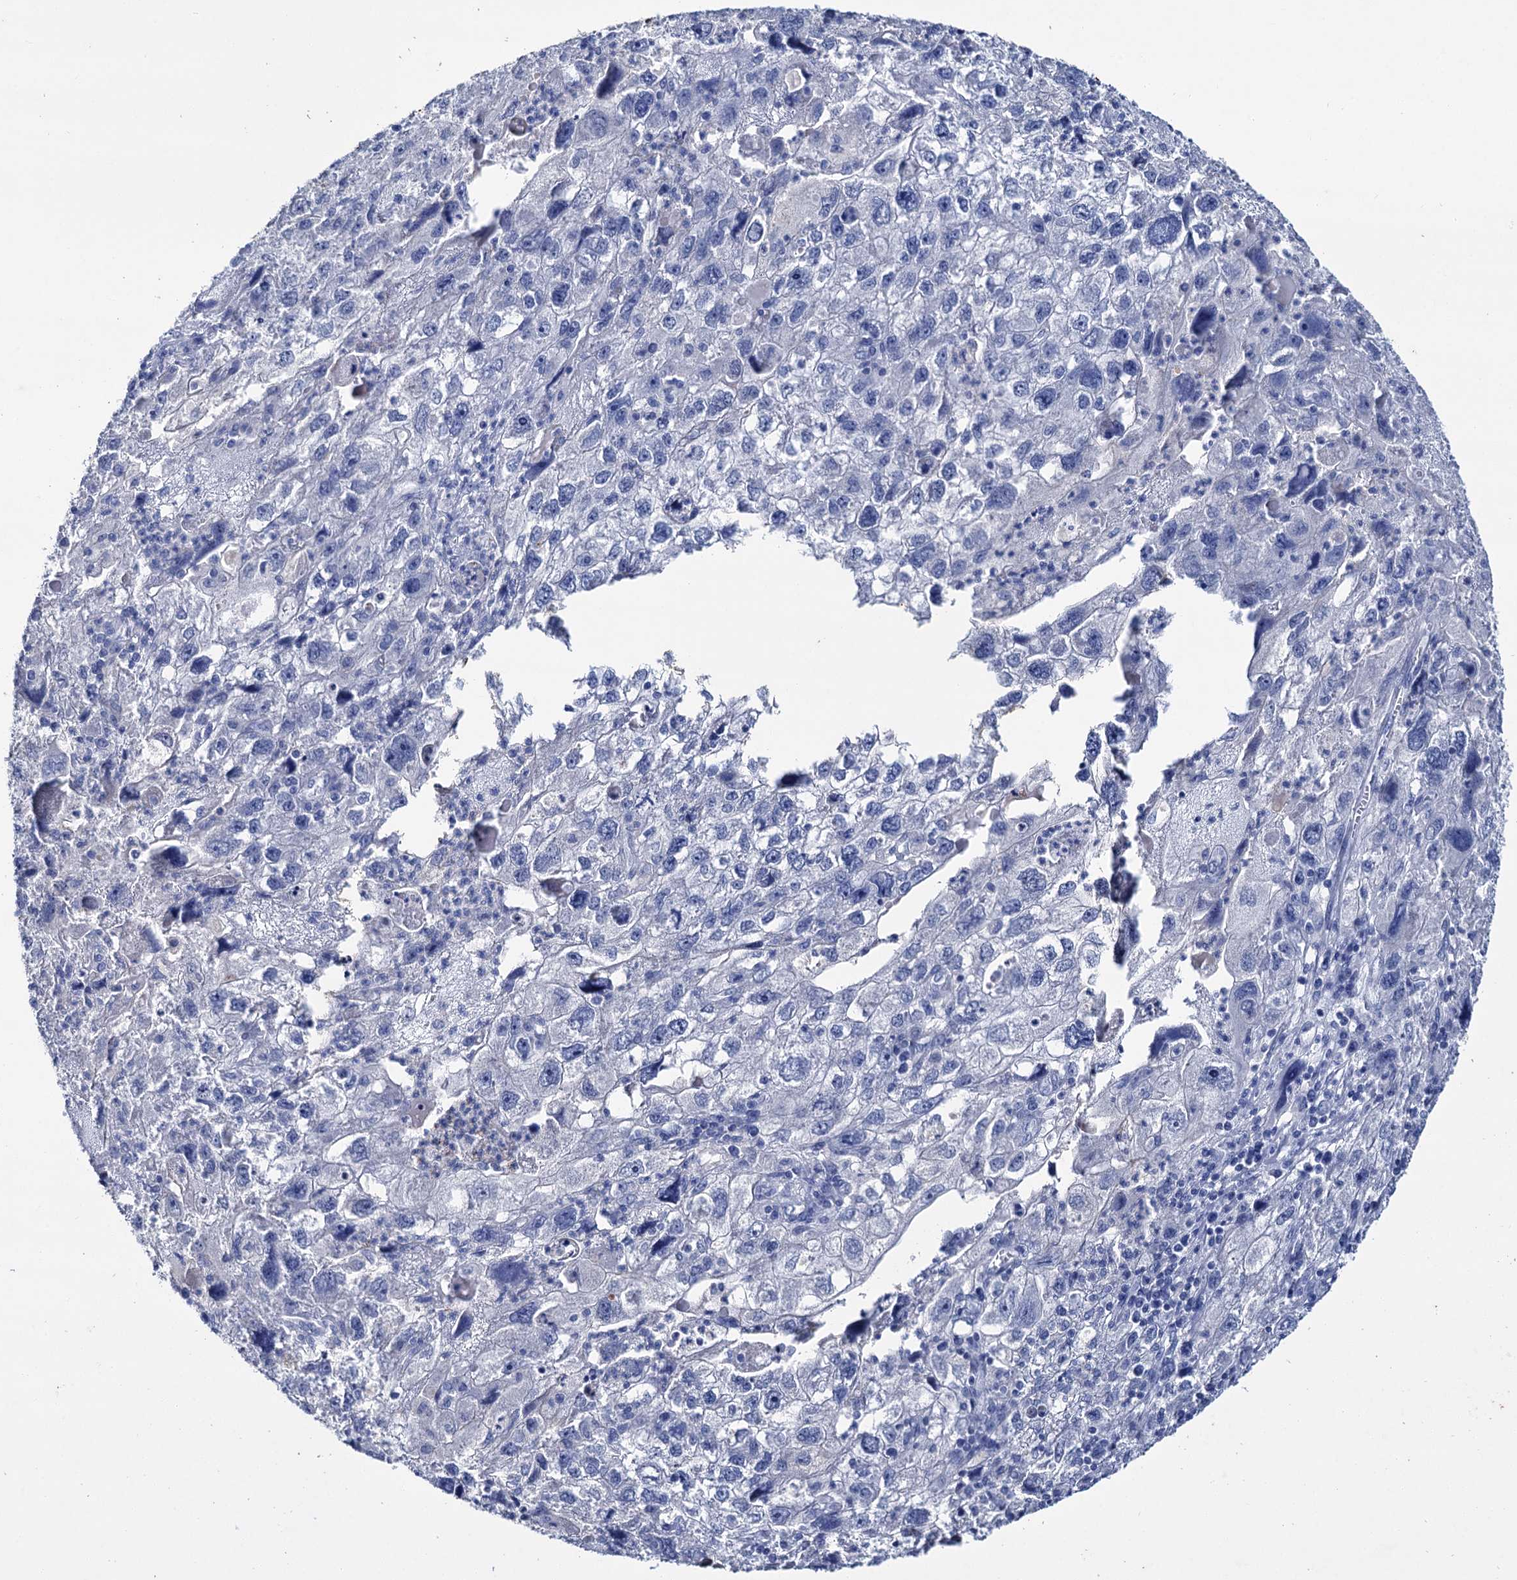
{"staining": {"intensity": "negative", "quantity": "none", "location": "none"}, "tissue": "endometrial cancer", "cell_type": "Tumor cells", "image_type": "cancer", "snomed": [{"axis": "morphology", "description": "Adenocarcinoma, NOS"}, {"axis": "topography", "description": "Endometrium"}], "caption": "High power microscopy image of an immunohistochemistry (IHC) photomicrograph of endometrial cancer, revealing no significant staining in tumor cells.", "gene": "LYZL4", "patient": {"sex": "female", "age": 49}}